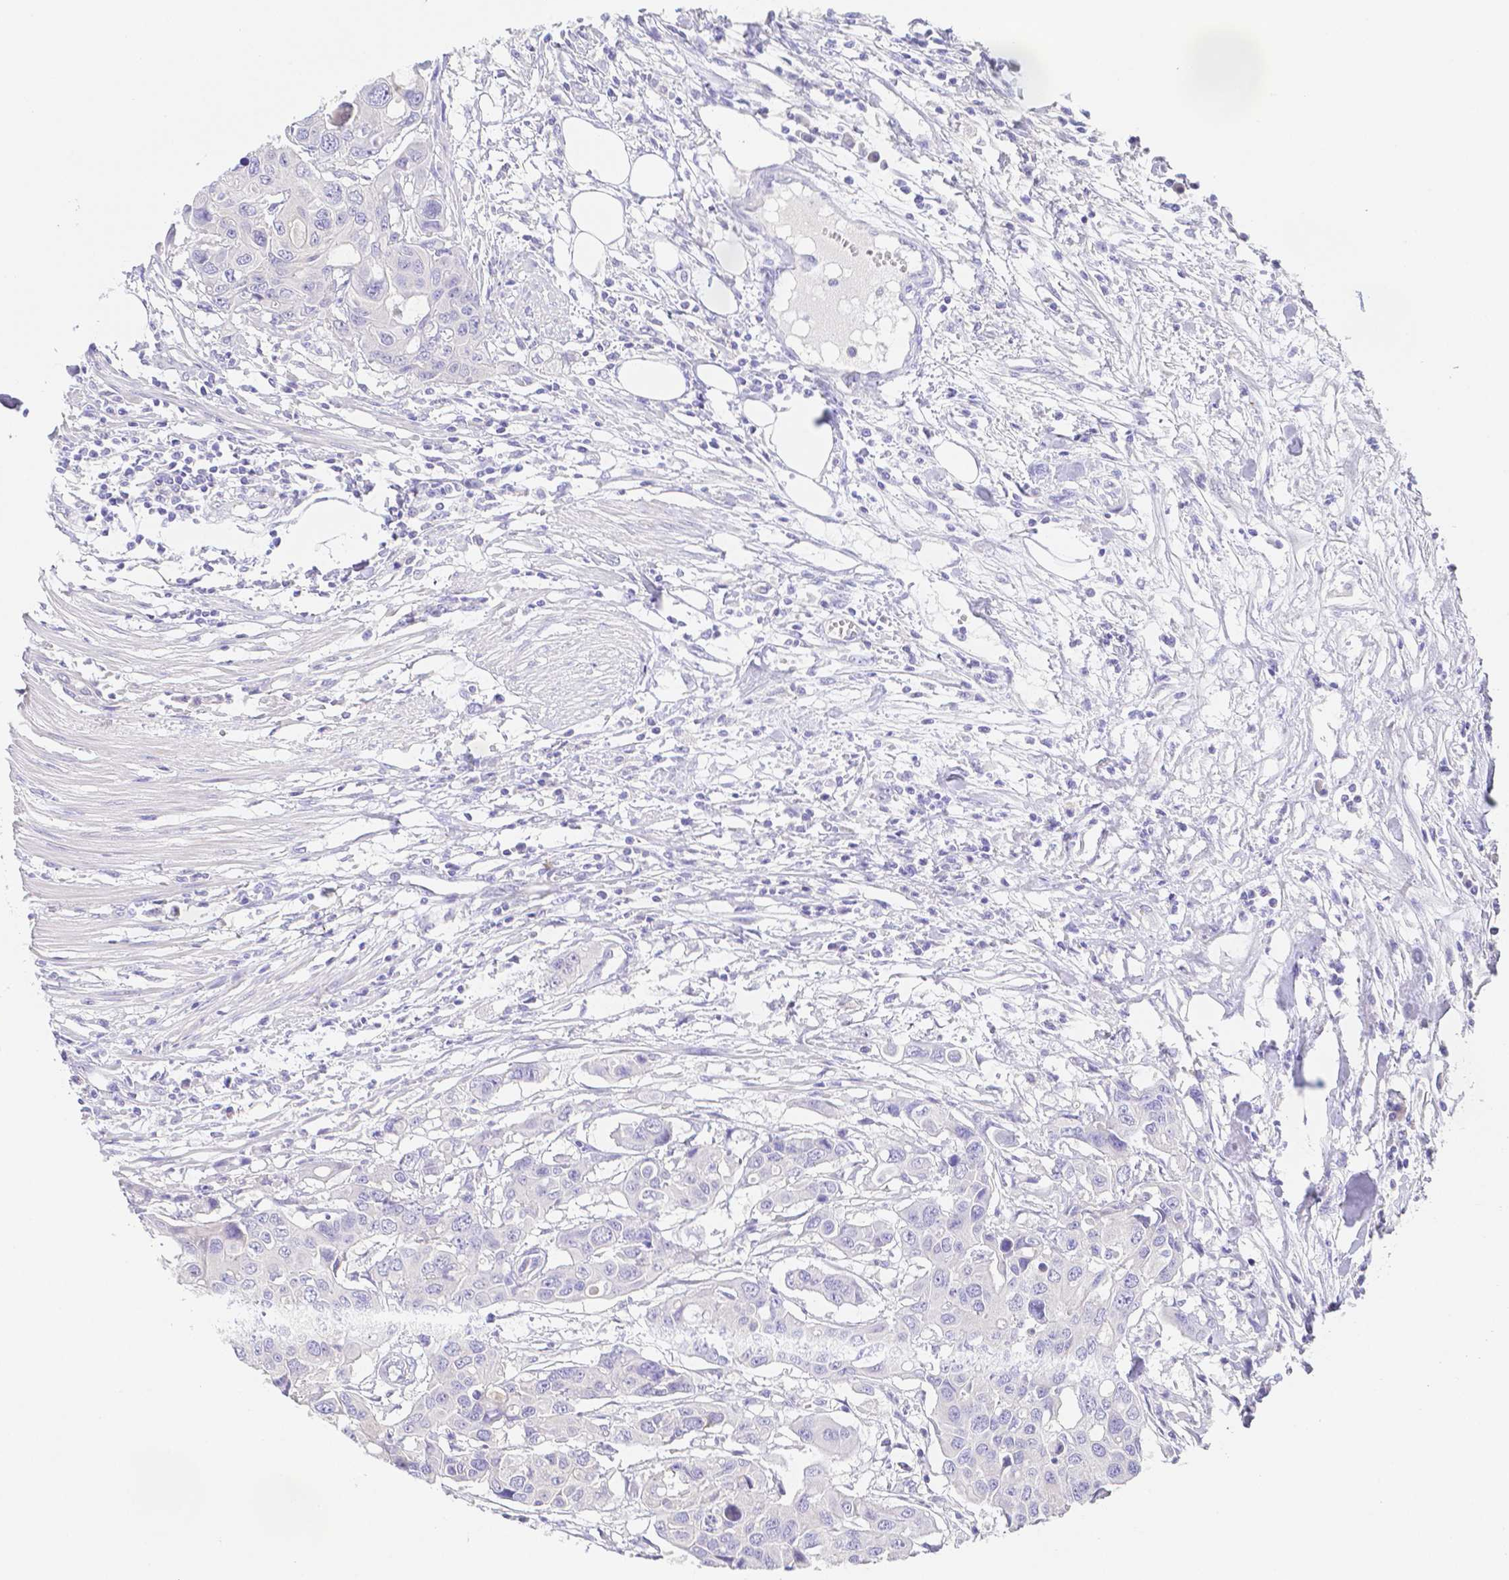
{"staining": {"intensity": "negative", "quantity": "none", "location": "none"}, "tissue": "colorectal cancer", "cell_type": "Tumor cells", "image_type": "cancer", "snomed": [{"axis": "morphology", "description": "Adenocarcinoma, NOS"}, {"axis": "topography", "description": "Colon"}], "caption": "This is an IHC photomicrograph of adenocarcinoma (colorectal). There is no positivity in tumor cells.", "gene": "ZG16B", "patient": {"sex": "male", "age": 77}}